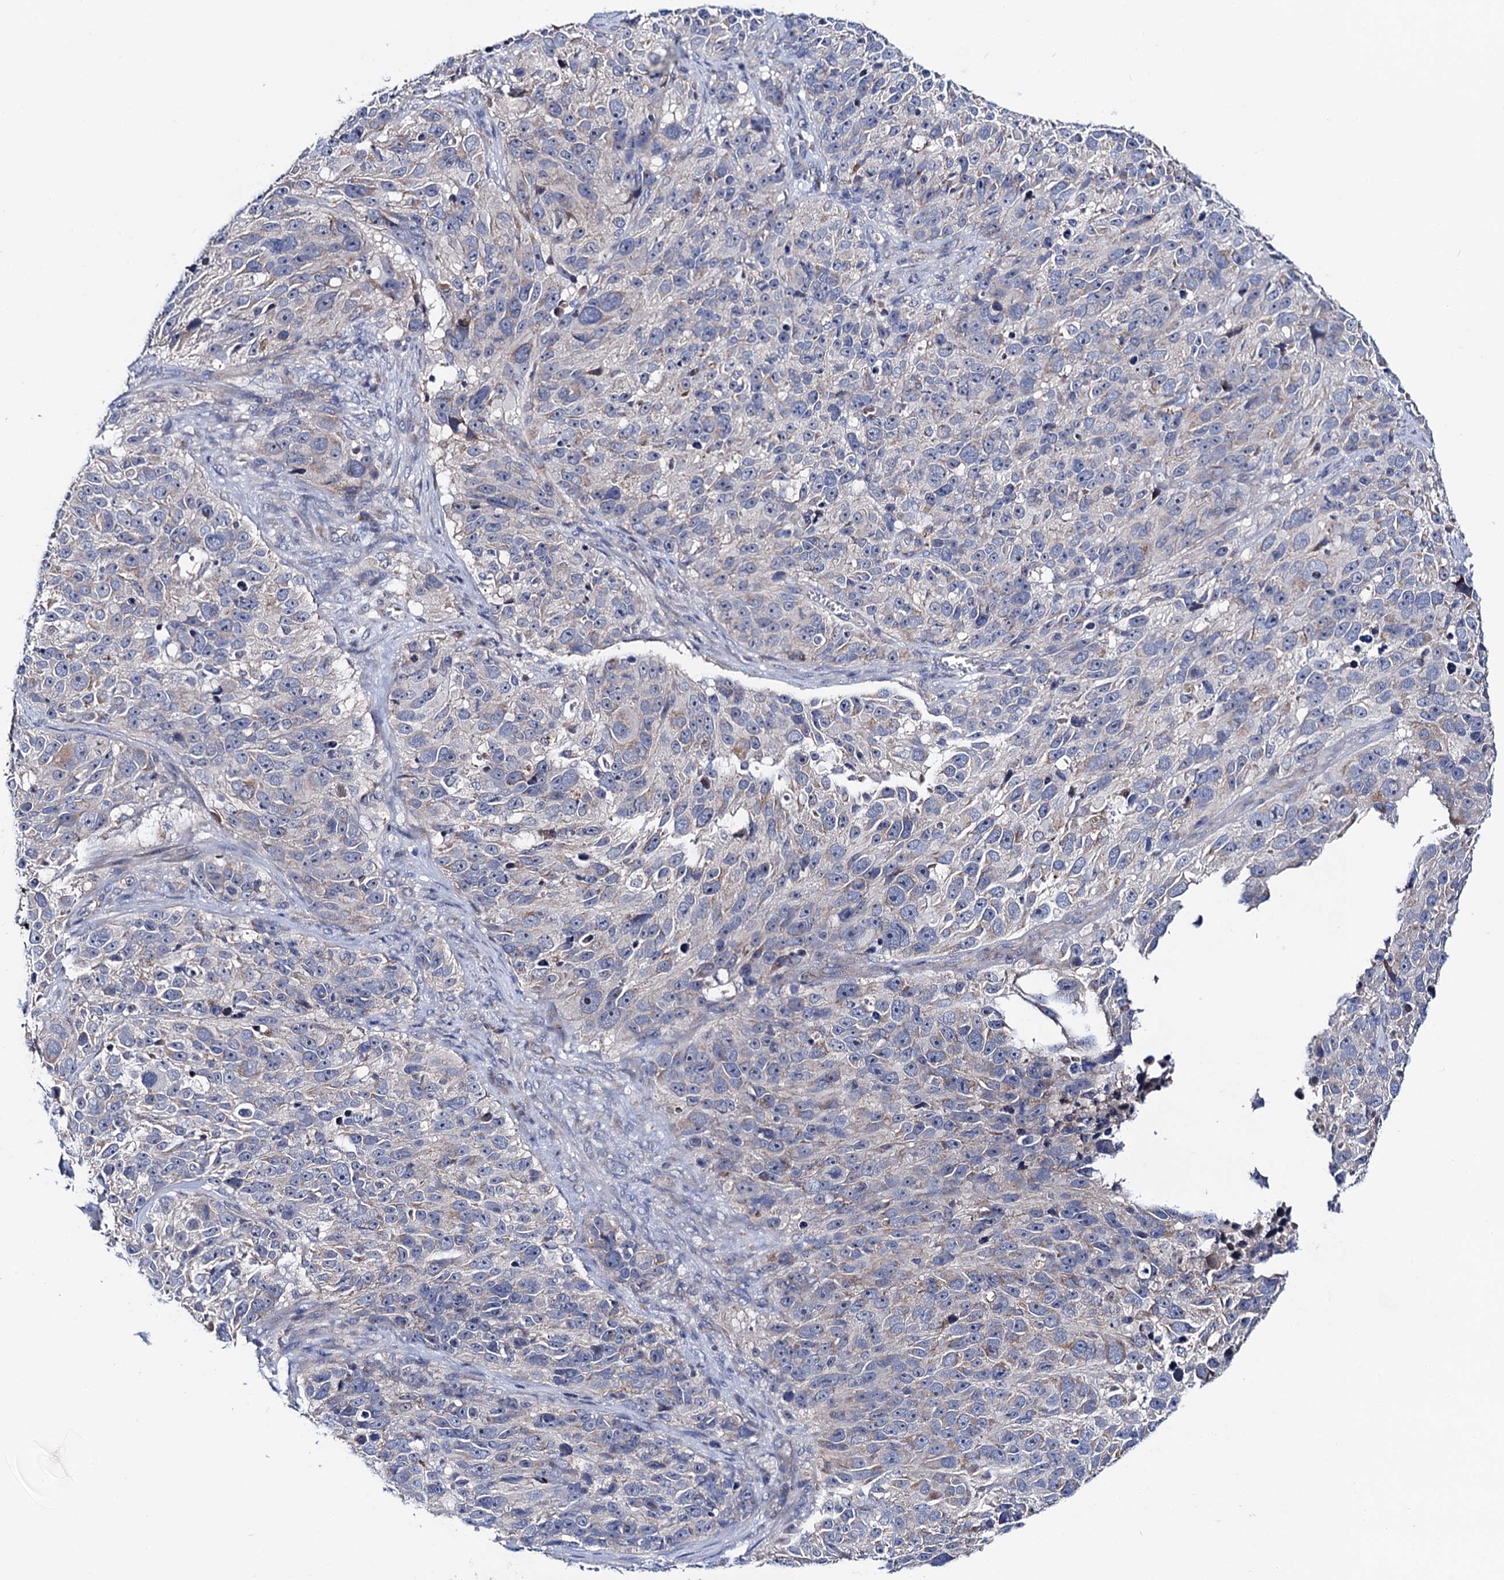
{"staining": {"intensity": "negative", "quantity": "none", "location": "none"}, "tissue": "melanoma", "cell_type": "Tumor cells", "image_type": "cancer", "snomed": [{"axis": "morphology", "description": "Malignant melanoma, NOS"}, {"axis": "topography", "description": "Skin"}], "caption": "Immunohistochemistry (IHC) micrograph of malignant melanoma stained for a protein (brown), which exhibits no expression in tumor cells.", "gene": "MRPL48", "patient": {"sex": "male", "age": 84}}